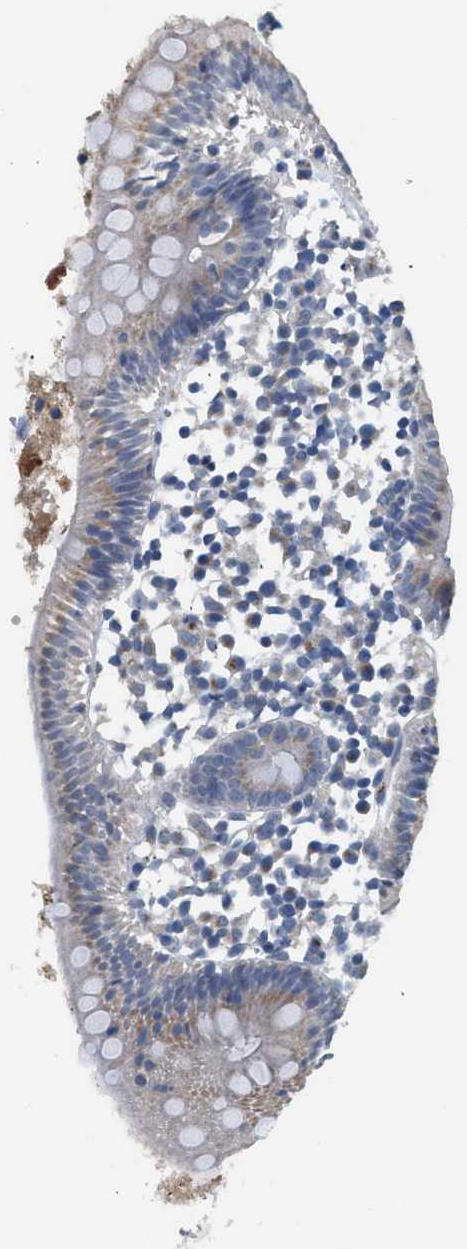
{"staining": {"intensity": "weak", "quantity": "25%-75%", "location": "cytoplasmic/membranous"}, "tissue": "appendix", "cell_type": "Glandular cells", "image_type": "normal", "snomed": [{"axis": "morphology", "description": "Normal tissue, NOS"}, {"axis": "topography", "description": "Appendix"}], "caption": "Weak cytoplasmic/membranous staining is appreciated in about 25%-75% of glandular cells in benign appendix.", "gene": "PIM1", "patient": {"sex": "female", "age": 20}}